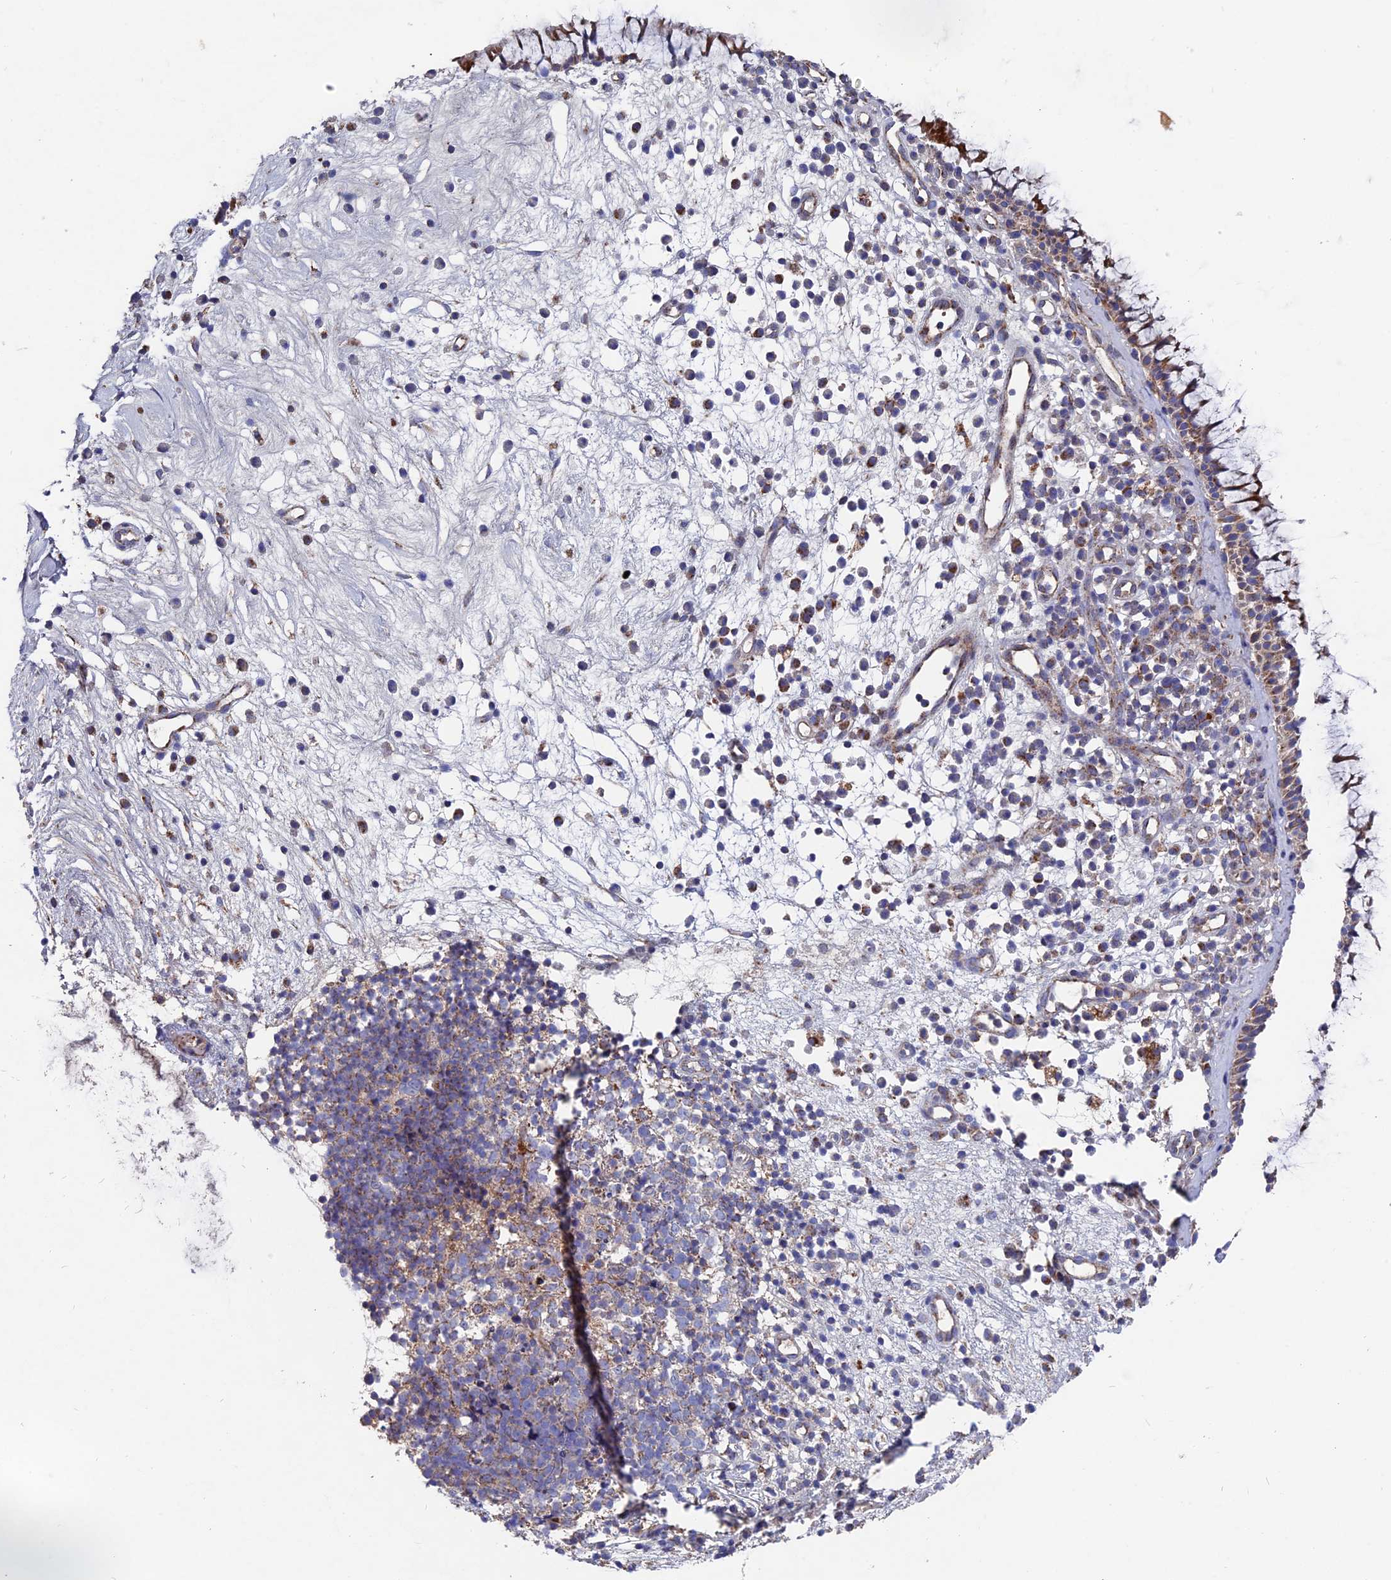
{"staining": {"intensity": "moderate", "quantity": "25%-75%", "location": "cytoplasmic/membranous"}, "tissue": "nasopharynx", "cell_type": "Respiratory epithelial cells", "image_type": "normal", "snomed": [{"axis": "morphology", "description": "Normal tissue, NOS"}, {"axis": "morphology", "description": "Inflammation, NOS"}, {"axis": "topography", "description": "Nasopharynx"}], "caption": "IHC photomicrograph of normal human nasopharynx stained for a protein (brown), which demonstrates medium levels of moderate cytoplasmic/membranous positivity in about 25%-75% of respiratory epithelial cells.", "gene": "TGFA", "patient": {"sex": "male", "age": 70}}